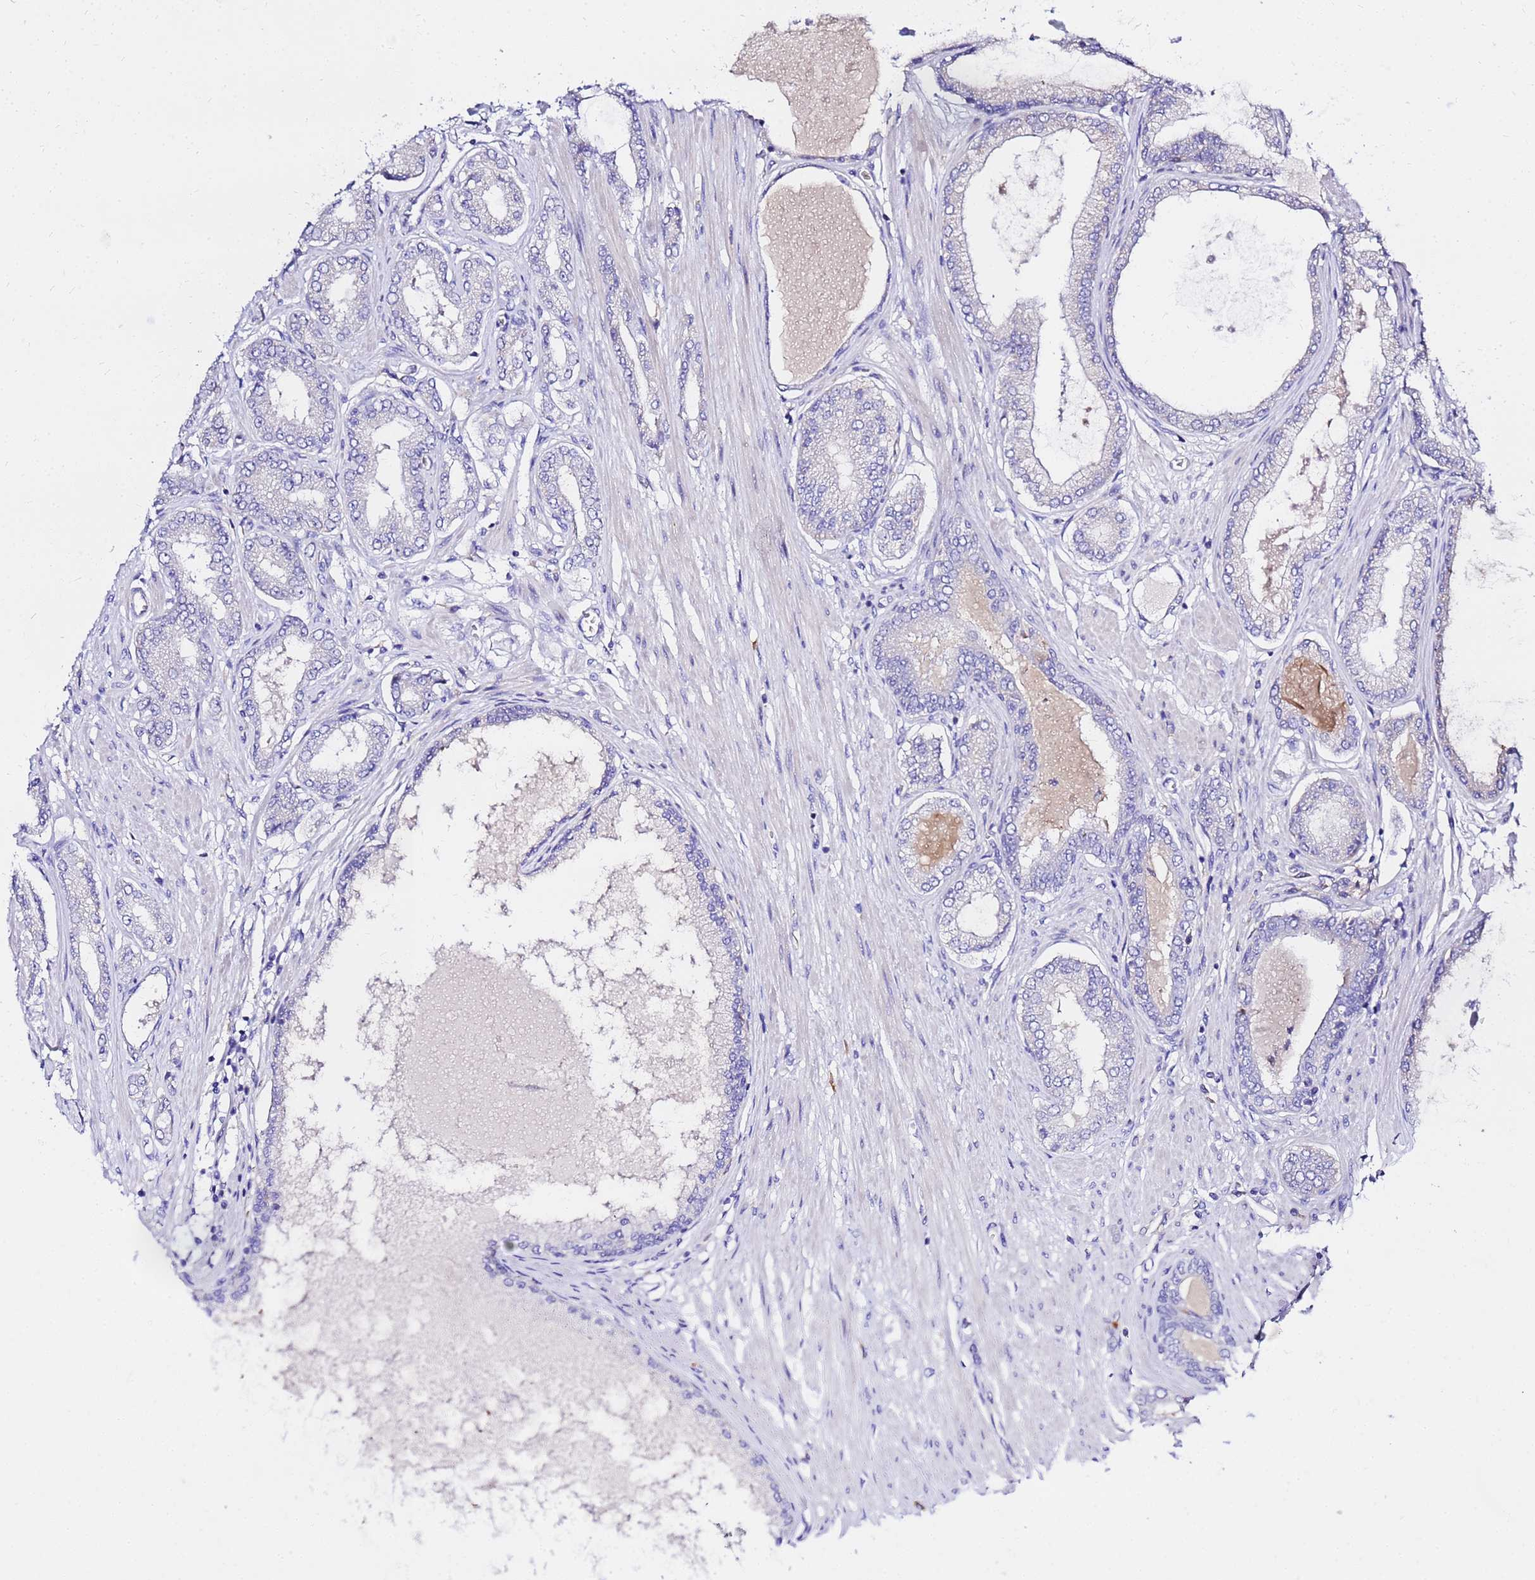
{"staining": {"intensity": "negative", "quantity": "none", "location": "none"}, "tissue": "prostate cancer", "cell_type": "Tumor cells", "image_type": "cancer", "snomed": [{"axis": "morphology", "description": "Adenocarcinoma, Low grade"}, {"axis": "topography", "description": "Prostate"}], "caption": "DAB (3,3'-diaminobenzidine) immunohistochemical staining of human prostate cancer displays no significant expression in tumor cells.", "gene": "HERC5", "patient": {"sex": "male", "age": 63}}